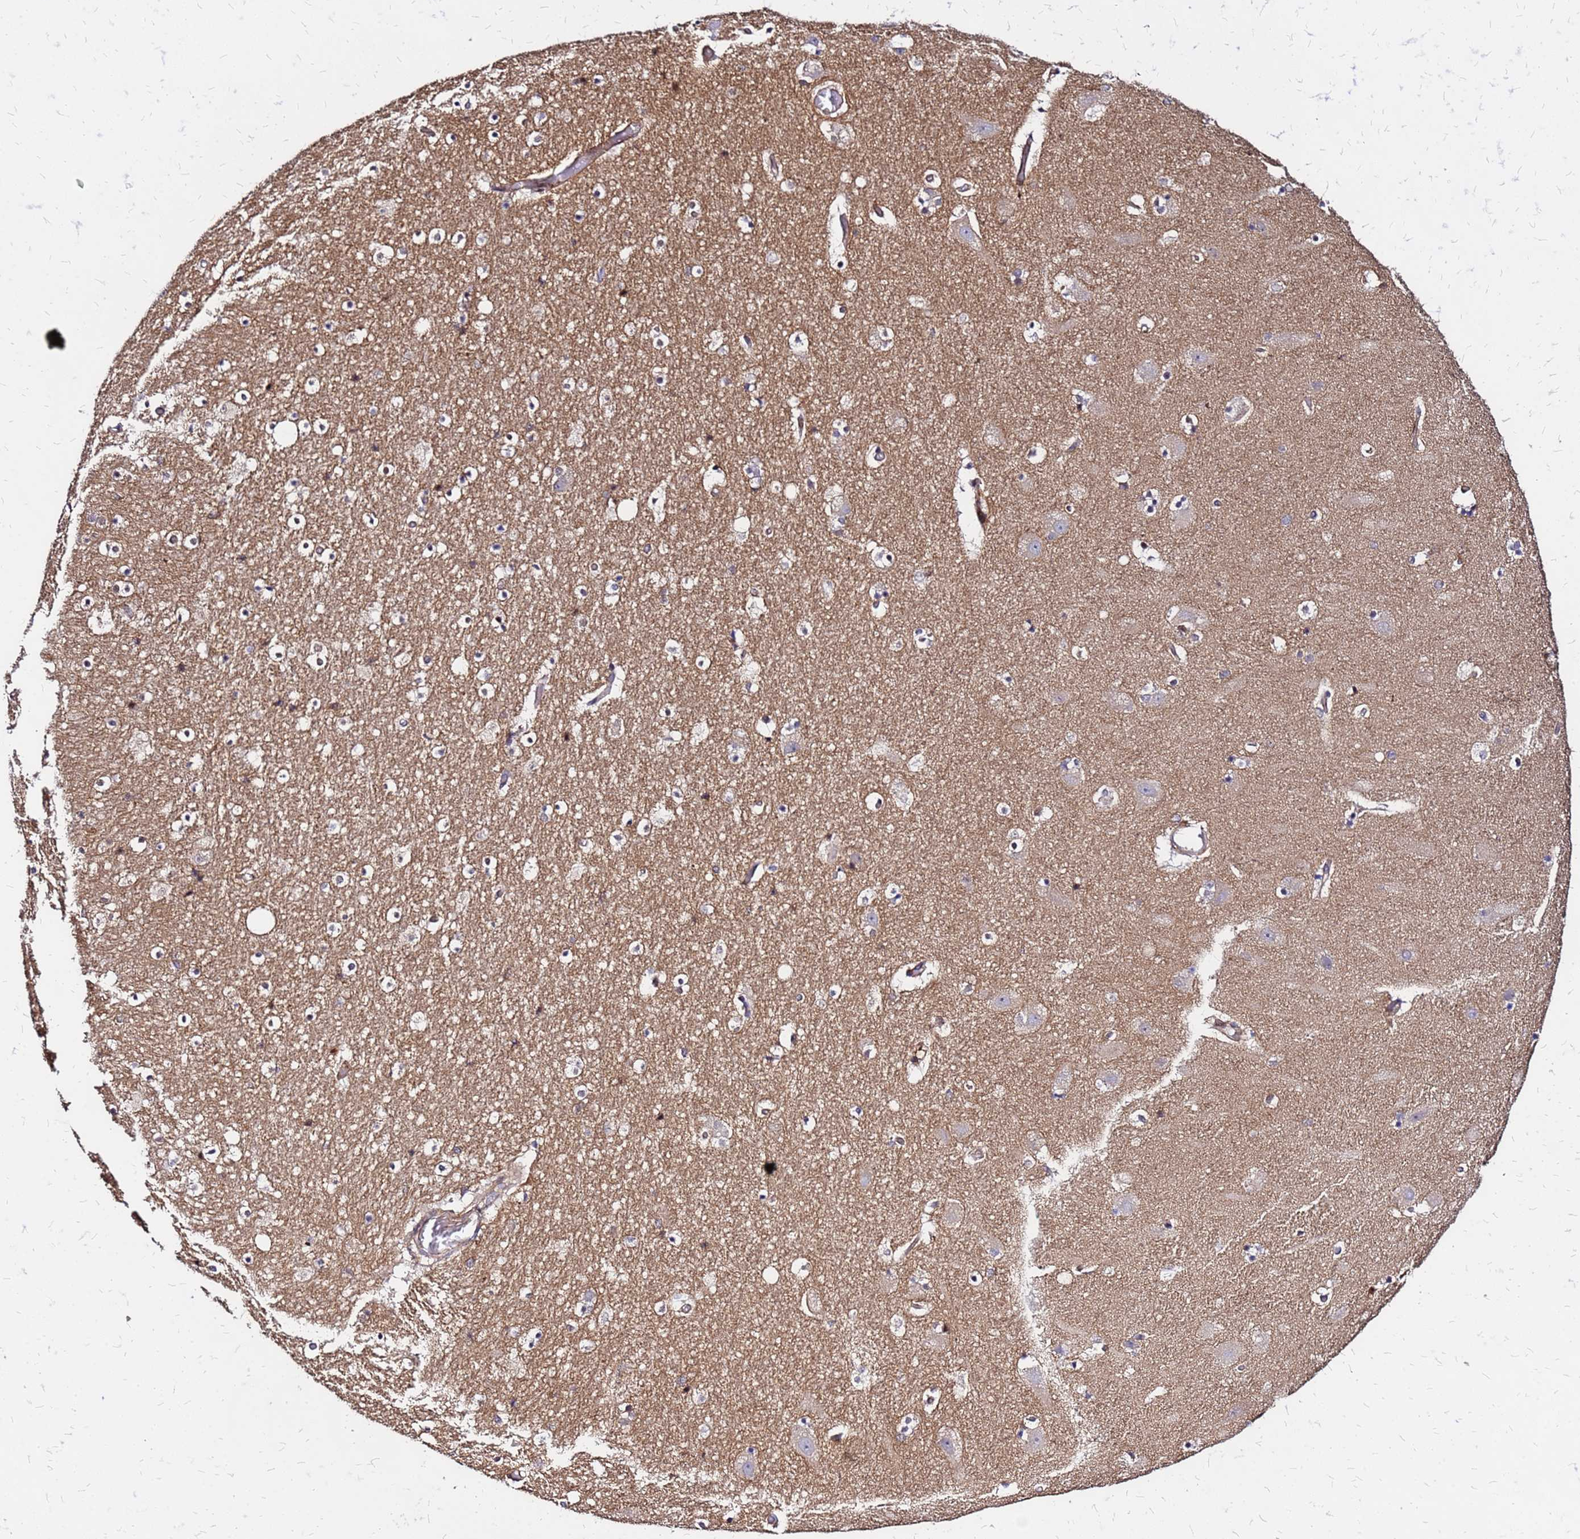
{"staining": {"intensity": "negative", "quantity": "none", "location": "none"}, "tissue": "hippocampus", "cell_type": "Glial cells", "image_type": "normal", "snomed": [{"axis": "morphology", "description": "Normal tissue, NOS"}, {"axis": "topography", "description": "Hippocampus"}], "caption": "Immunohistochemical staining of unremarkable hippocampus displays no significant expression in glial cells. (DAB immunohistochemistry with hematoxylin counter stain).", "gene": "CYBC1", "patient": {"sex": "female", "age": 52}}